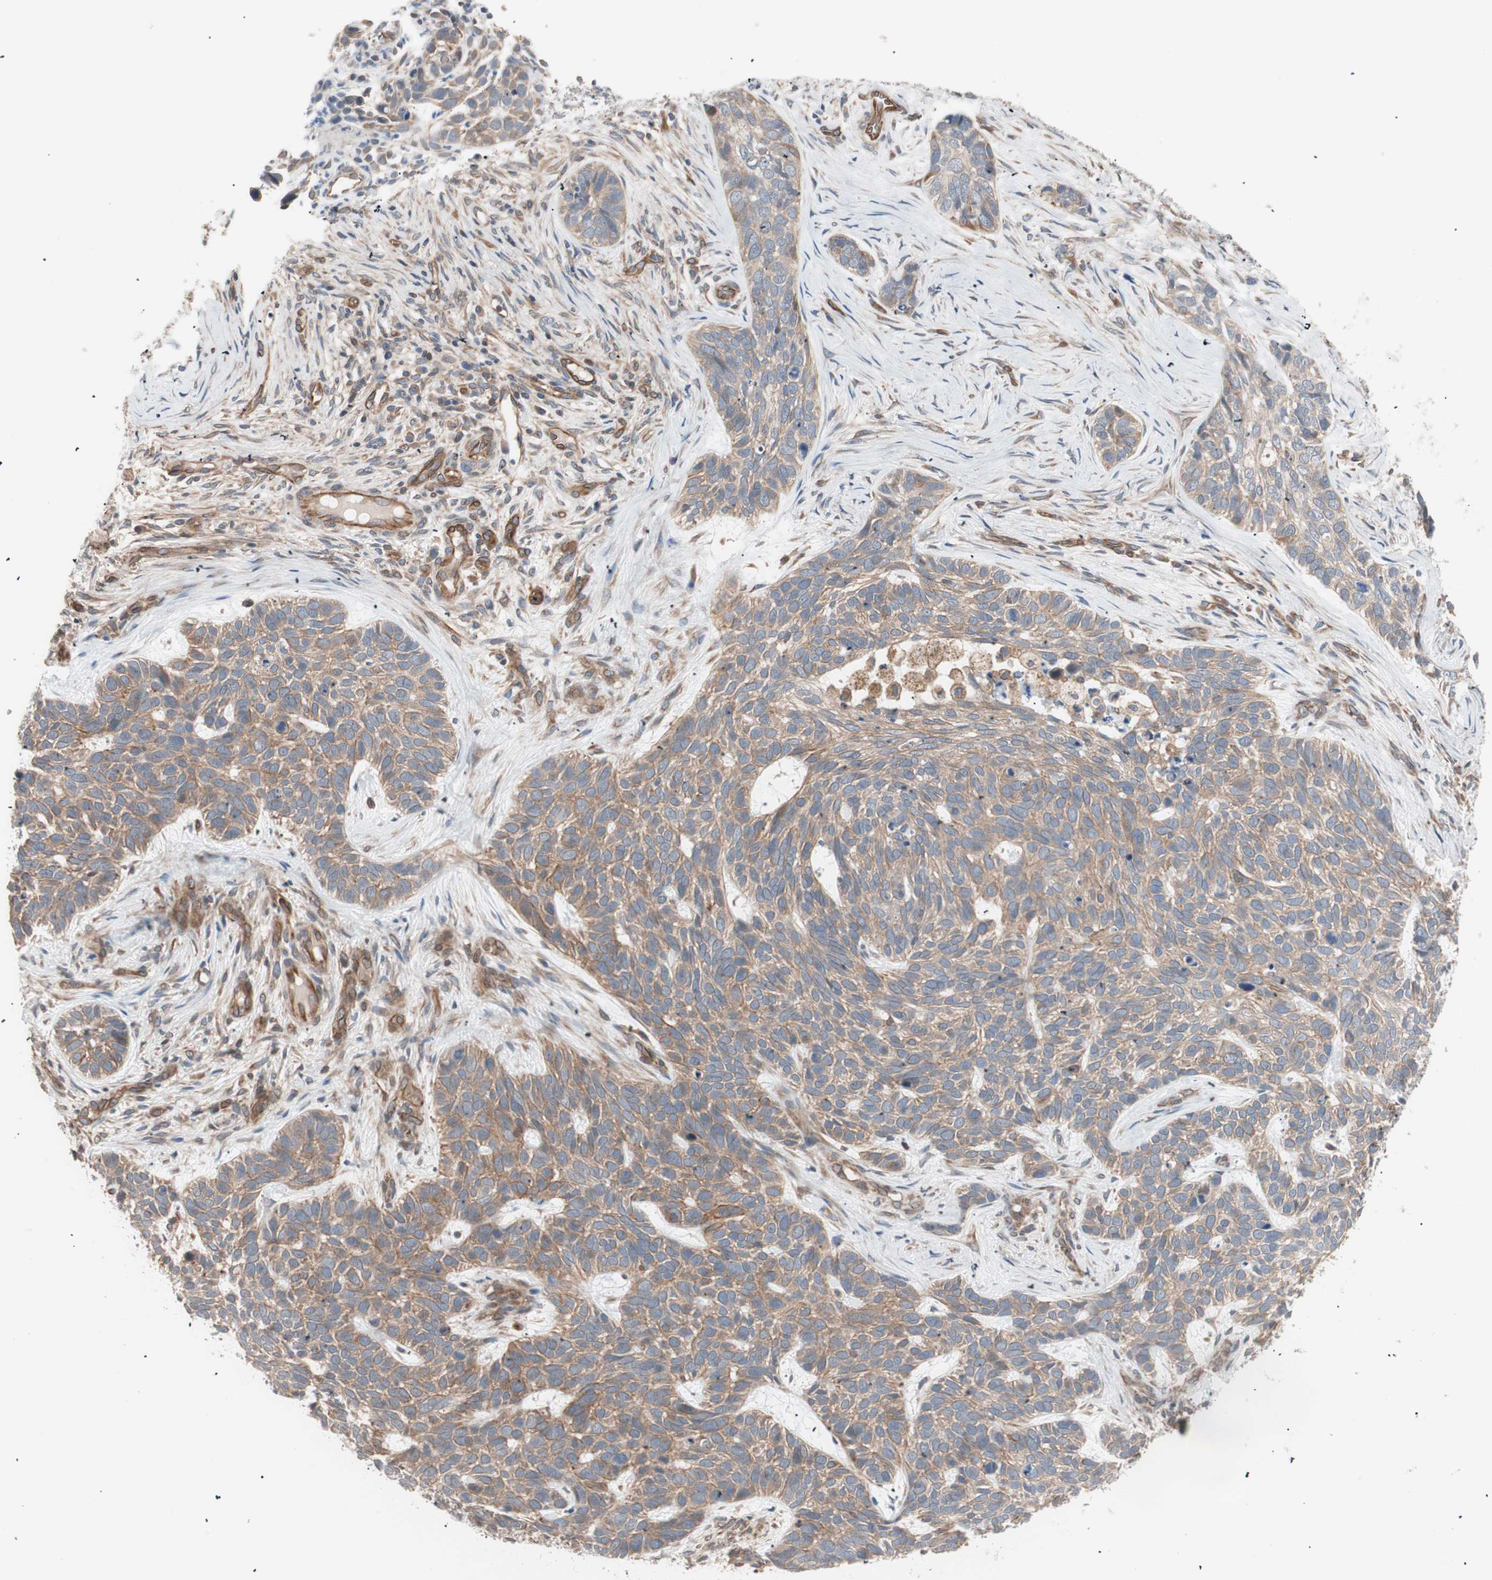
{"staining": {"intensity": "moderate", "quantity": ">75%", "location": "cytoplasmic/membranous"}, "tissue": "skin cancer", "cell_type": "Tumor cells", "image_type": "cancer", "snomed": [{"axis": "morphology", "description": "Basal cell carcinoma"}, {"axis": "topography", "description": "Skin"}], "caption": "Protein staining by immunohistochemistry (IHC) exhibits moderate cytoplasmic/membranous positivity in about >75% of tumor cells in skin cancer (basal cell carcinoma). Nuclei are stained in blue.", "gene": "SMG1", "patient": {"sex": "male", "age": 87}}